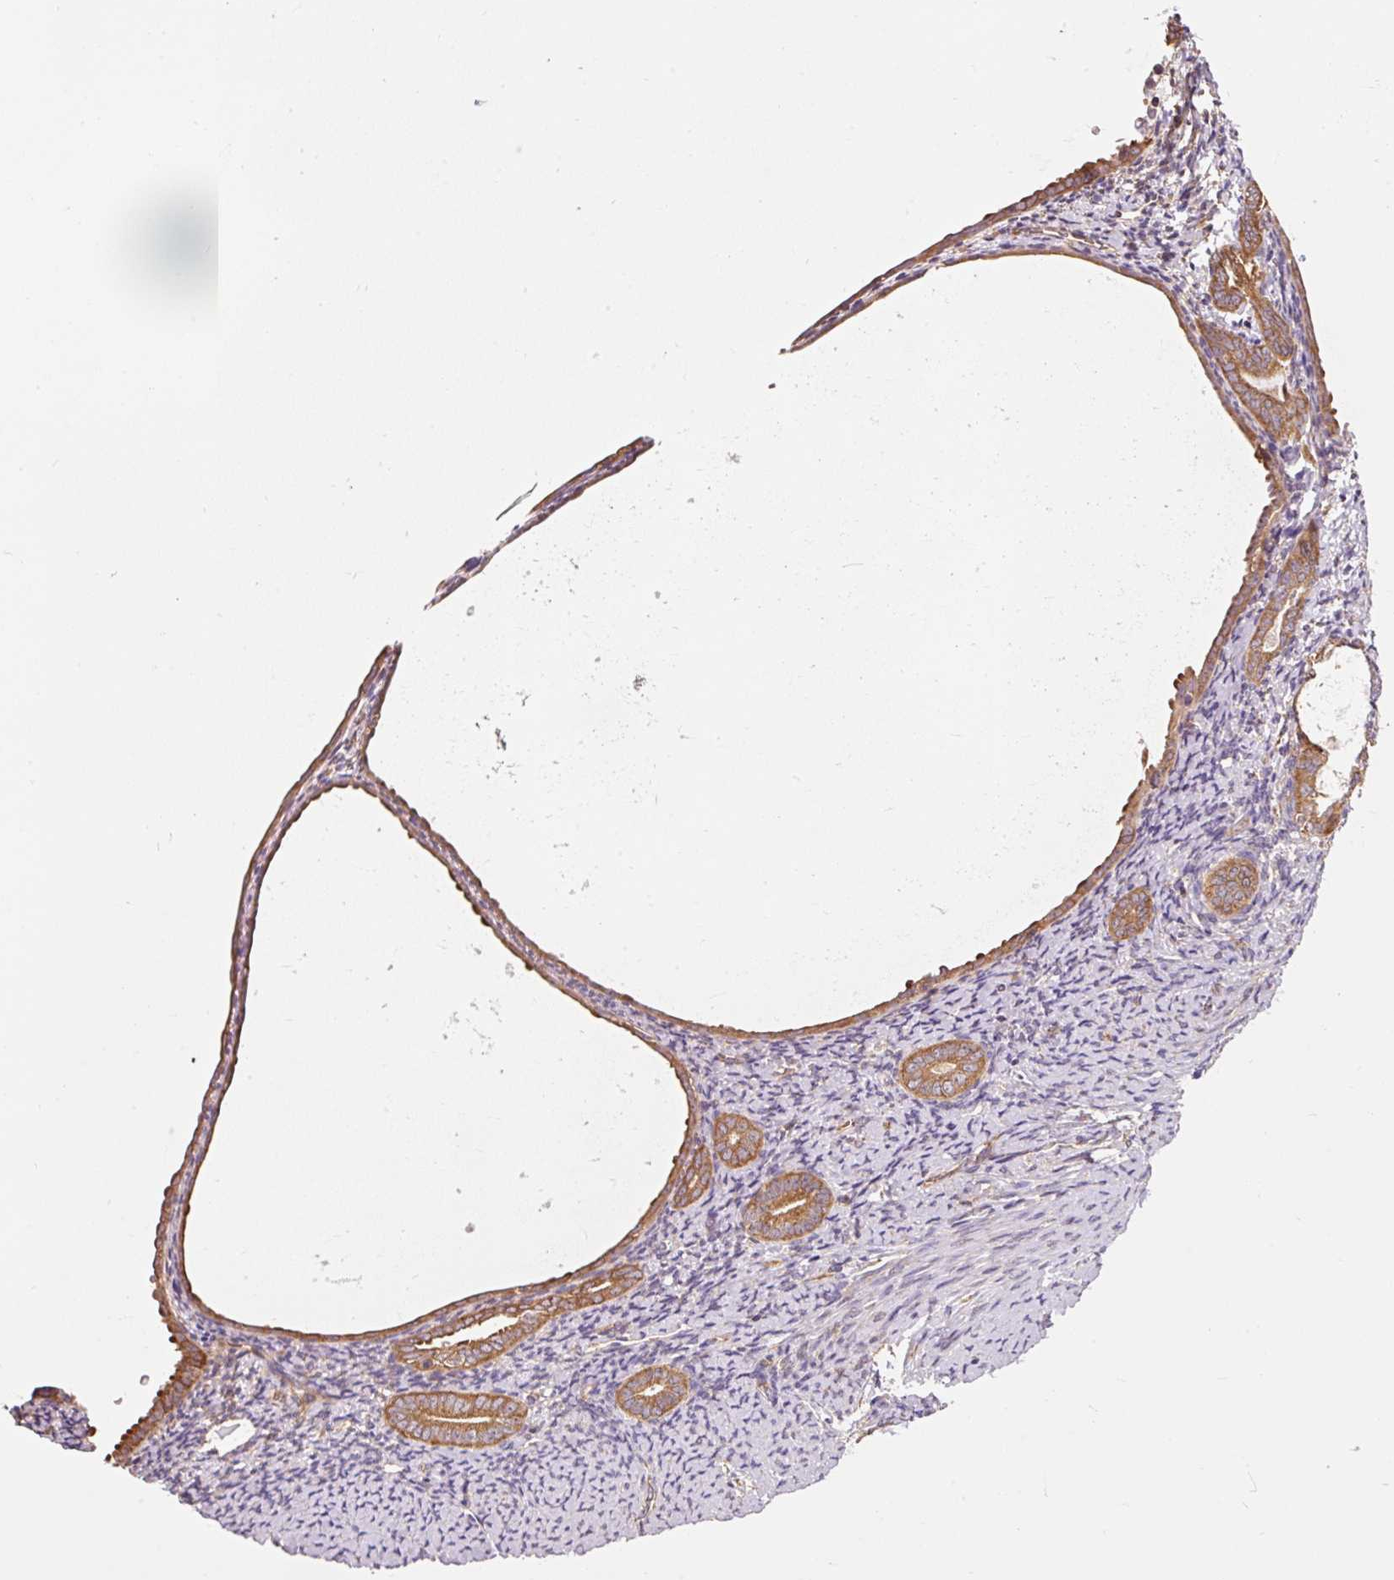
{"staining": {"intensity": "negative", "quantity": "none", "location": "none"}, "tissue": "endometrium", "cell_type": "Cells in endometrial stroma", "image_type": "normal", "snomed": [{"axis": "morphology", "description": "Normal tissue, NOS"}, {"axis": "topography", "description": "Endometrium"}], "caption": "The immunohistochemistry (IHC) histopathology image has no significant positivity in cells in endometrial stroma of endometrium.", "gene": "PDAP1", "patient": {"sex": "female", "age": 63}}